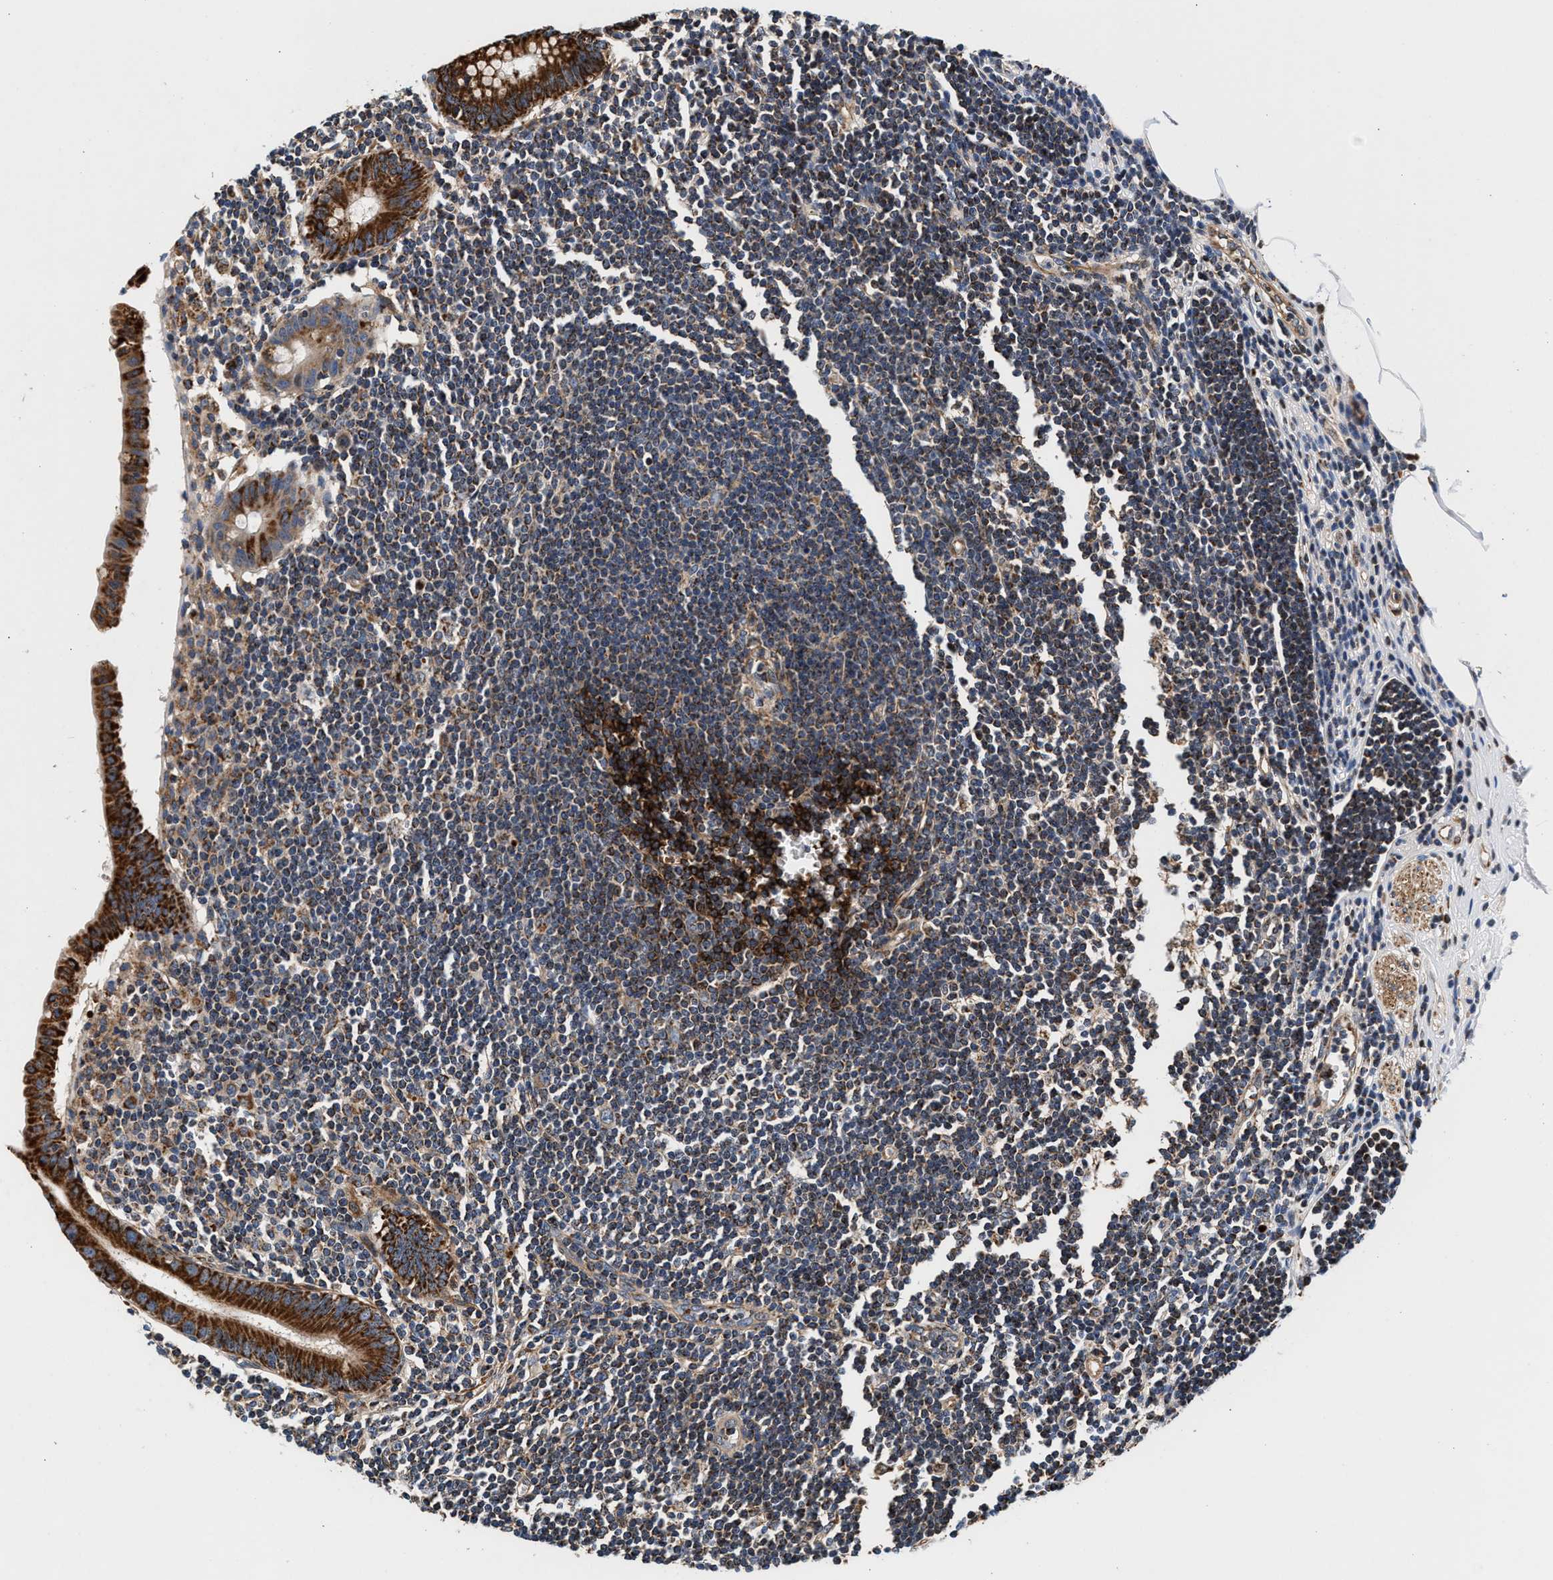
{"staining": {"intensity": "strong", "quantity": ">75%", "location": "cytoplasmic/membranous"}, "tissue": "appendix", "cell_type": "Glandular cells", "image_type": "normal", "snomed": [{"axis": "morphology", "description": "Normal tissue, NOS"}, {"axis": "topography", "description": "Appendix"}], "caption": "Strong cytoplasmic/membranous staining for a protein is identified in about >75% of glandular cells of unremarkable appendix using immunohistochemistry.", "gene": "SGK1", "patient": {"sex": "female", "age": 50}}